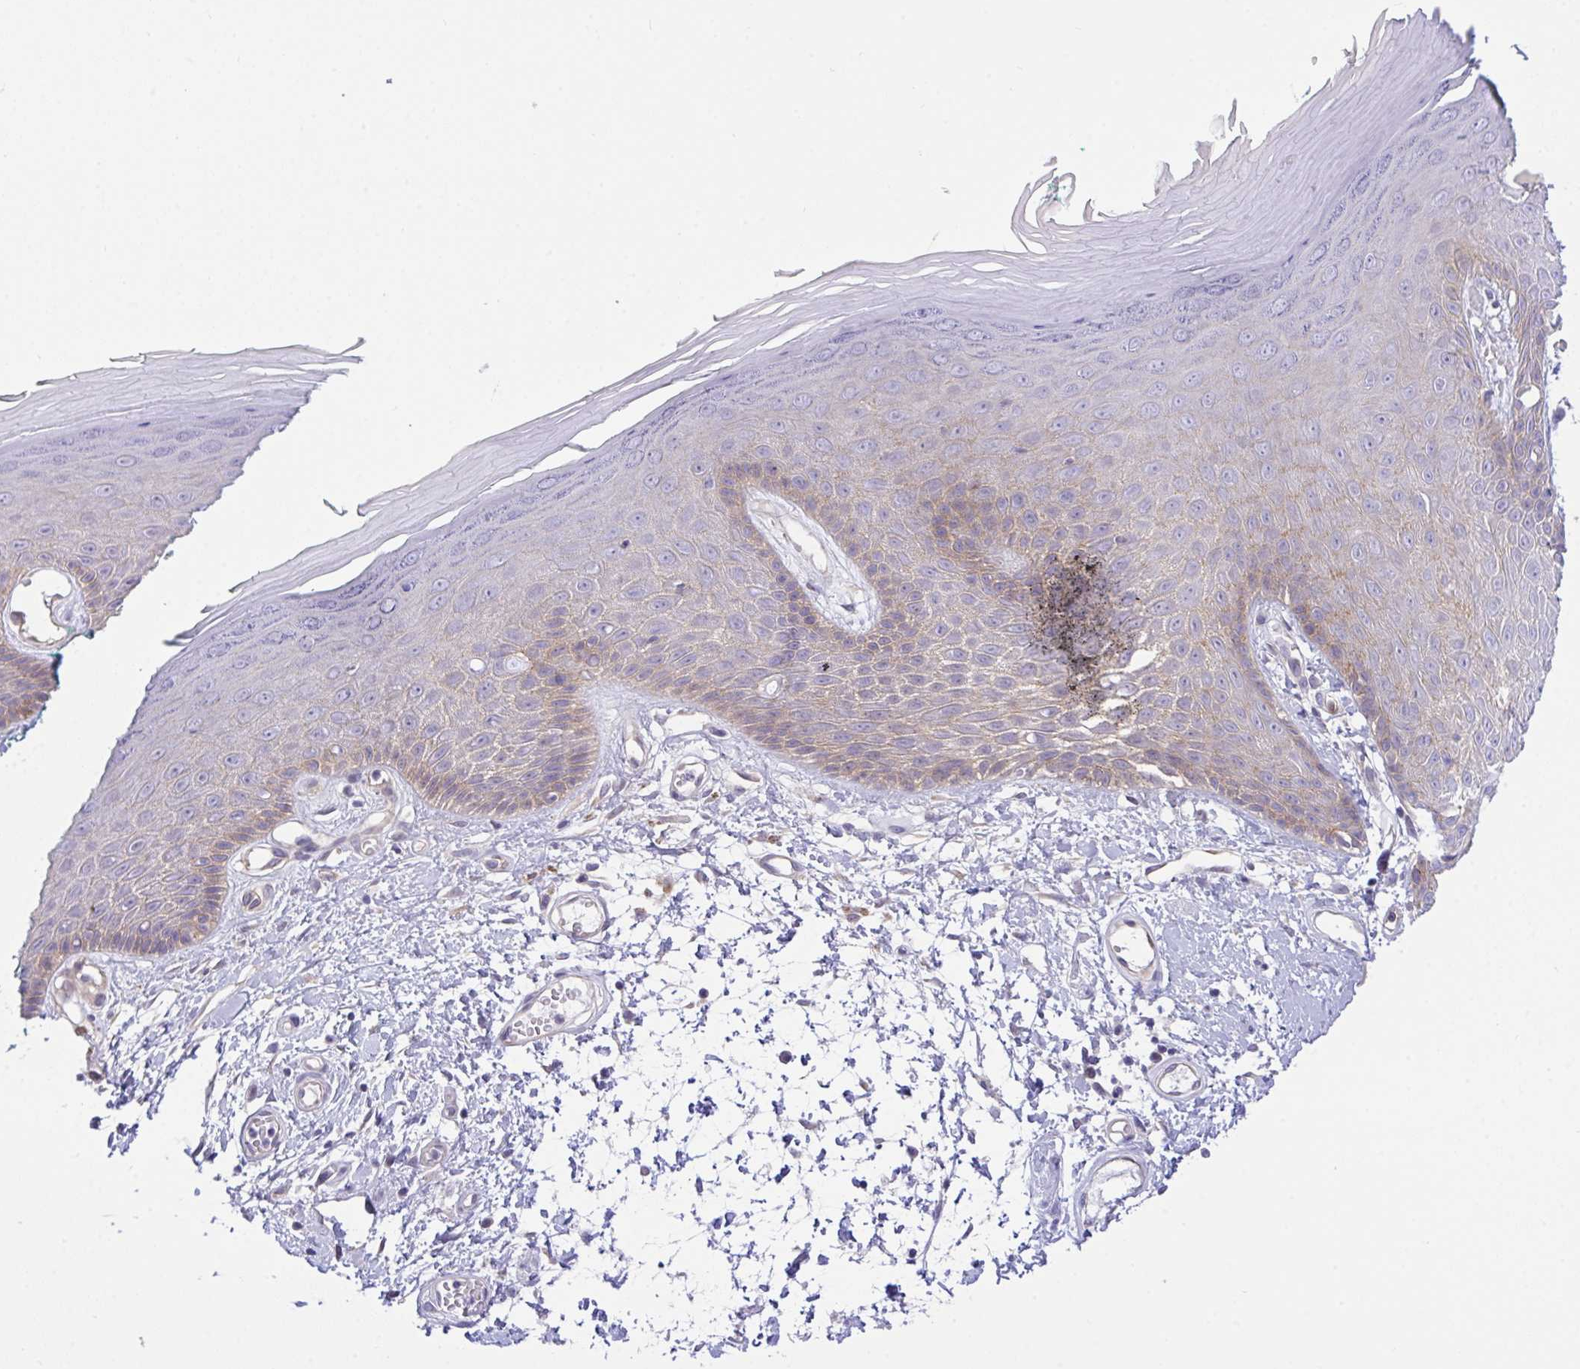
{"staining": {"intensity": "weak", "quantity": "25%-75%", "location": "cytoplasmic/membranous"}, "tissue": "skin", "cell_type": "Epidermal cells", "image_type": "normal", "snomed": [{"axis": "morphology", "description": "Normal tissue, NOS"}, {"axis": "topography", "description": "Anal"}, {"axis": "topography", "description": "Peripheral nerve tissue"}], "caption": "Immunohistochemistry (IHC) of normal human skin exhibits low levels of weak cytoplasmic/membranous expression in about 25%-75% of epidermal cells. (DAB (3,3'-diaminobenzidine) IHC, brown staining for protein, blue staining for nuclei).", "gene": "HOXD12", "patient": {"sex": "male", "age": 78}}